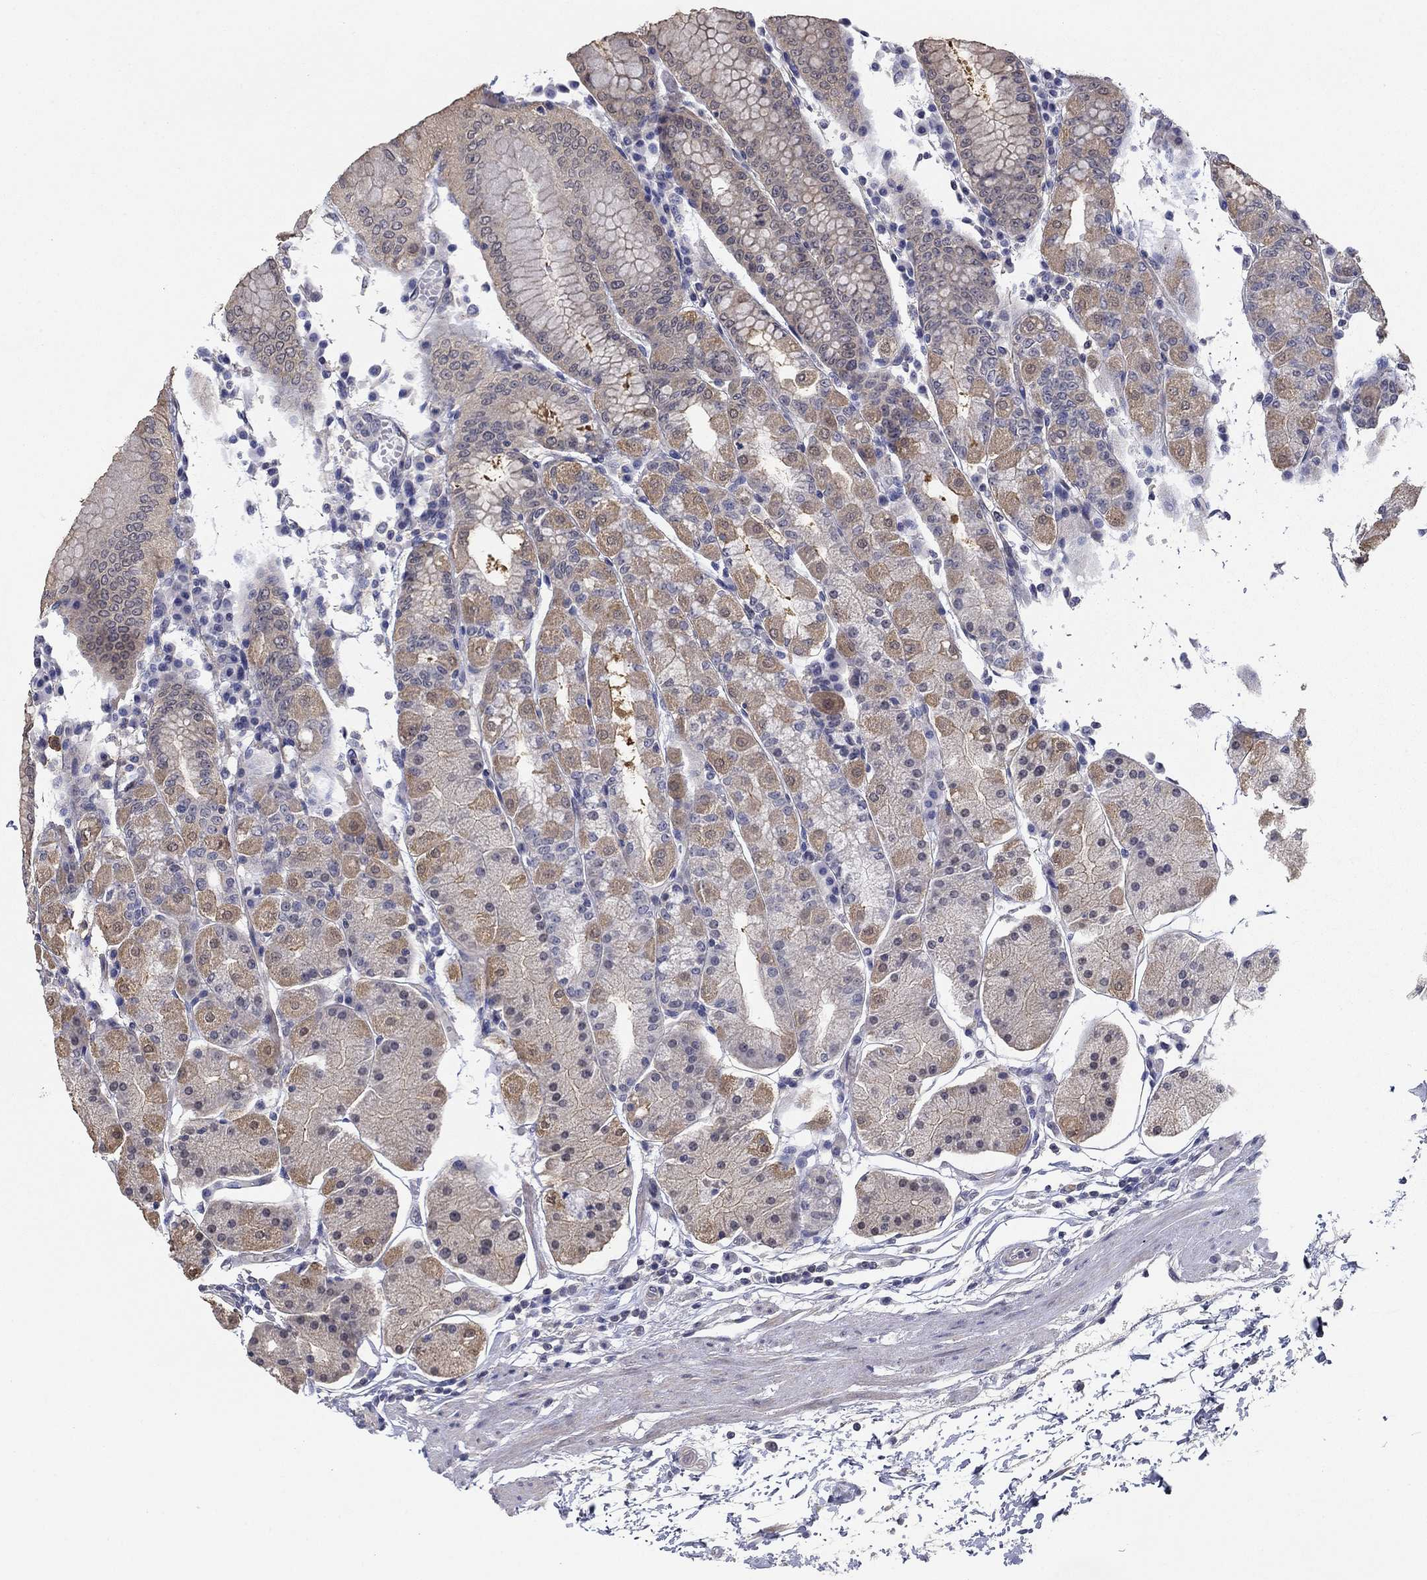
{"staining": {"intensity": "moderate", "quantity": "25%-75%", "location": "cytoplasmic/membranous"}, "tissue": "stomach", "cell_type": "Glandular cells", "image_type": "normal", "snomed": [{"axis": "morphology", "description": "Normal tissue, NOS"}, {"axis": "topography", "description": "Stomach"}], "caption": "A histopathology image of stomach stained for a protein reveals moderate cytoplasmic/membranous brown staining in glandular cells. (brown staining indicates protein expression, while blue staining denotes nuclei).", "gene": "GRK7", "patient": {"sex": "male", "age": 54}}